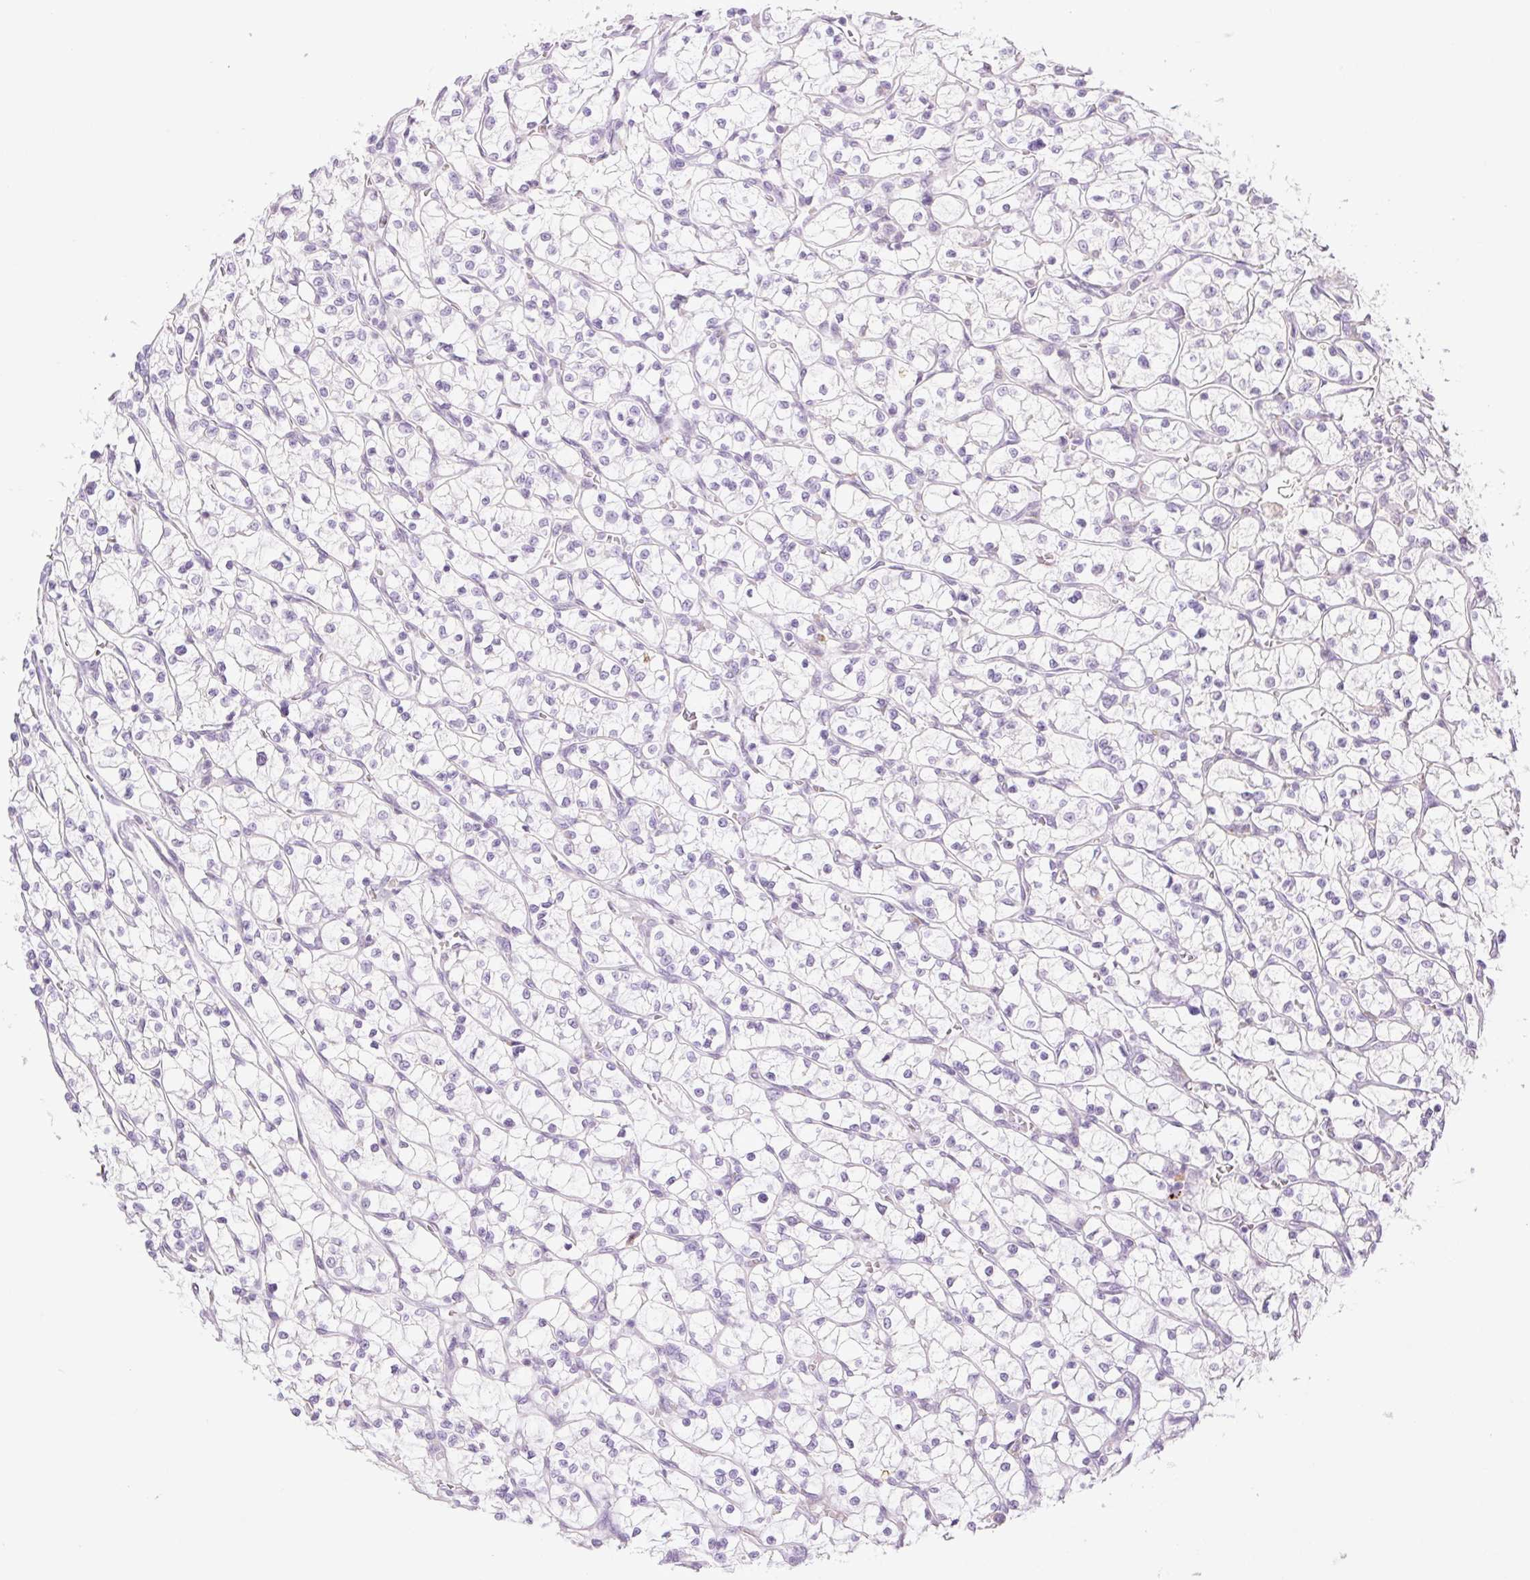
{"staining": {"intensity": "negative", "quantity": "none", "location": "none"}, "tissue": "renal cancer", "cell_type": "Tumor cells", "image_type": "cancer", "snomed": [{"axis": "morphology", "description": "Adenocarcinoma, NOS"}, {"axis": "topography", "description": "Kidney"}], "caption": "DAB (3,3'-diaminobenzidine) immunohistochemical staining of renal adenocarcinoma shows no significant positivity in tumor cells.", "gene": "SPRYD4", "patient": {"sex": "female", "age": 64}}